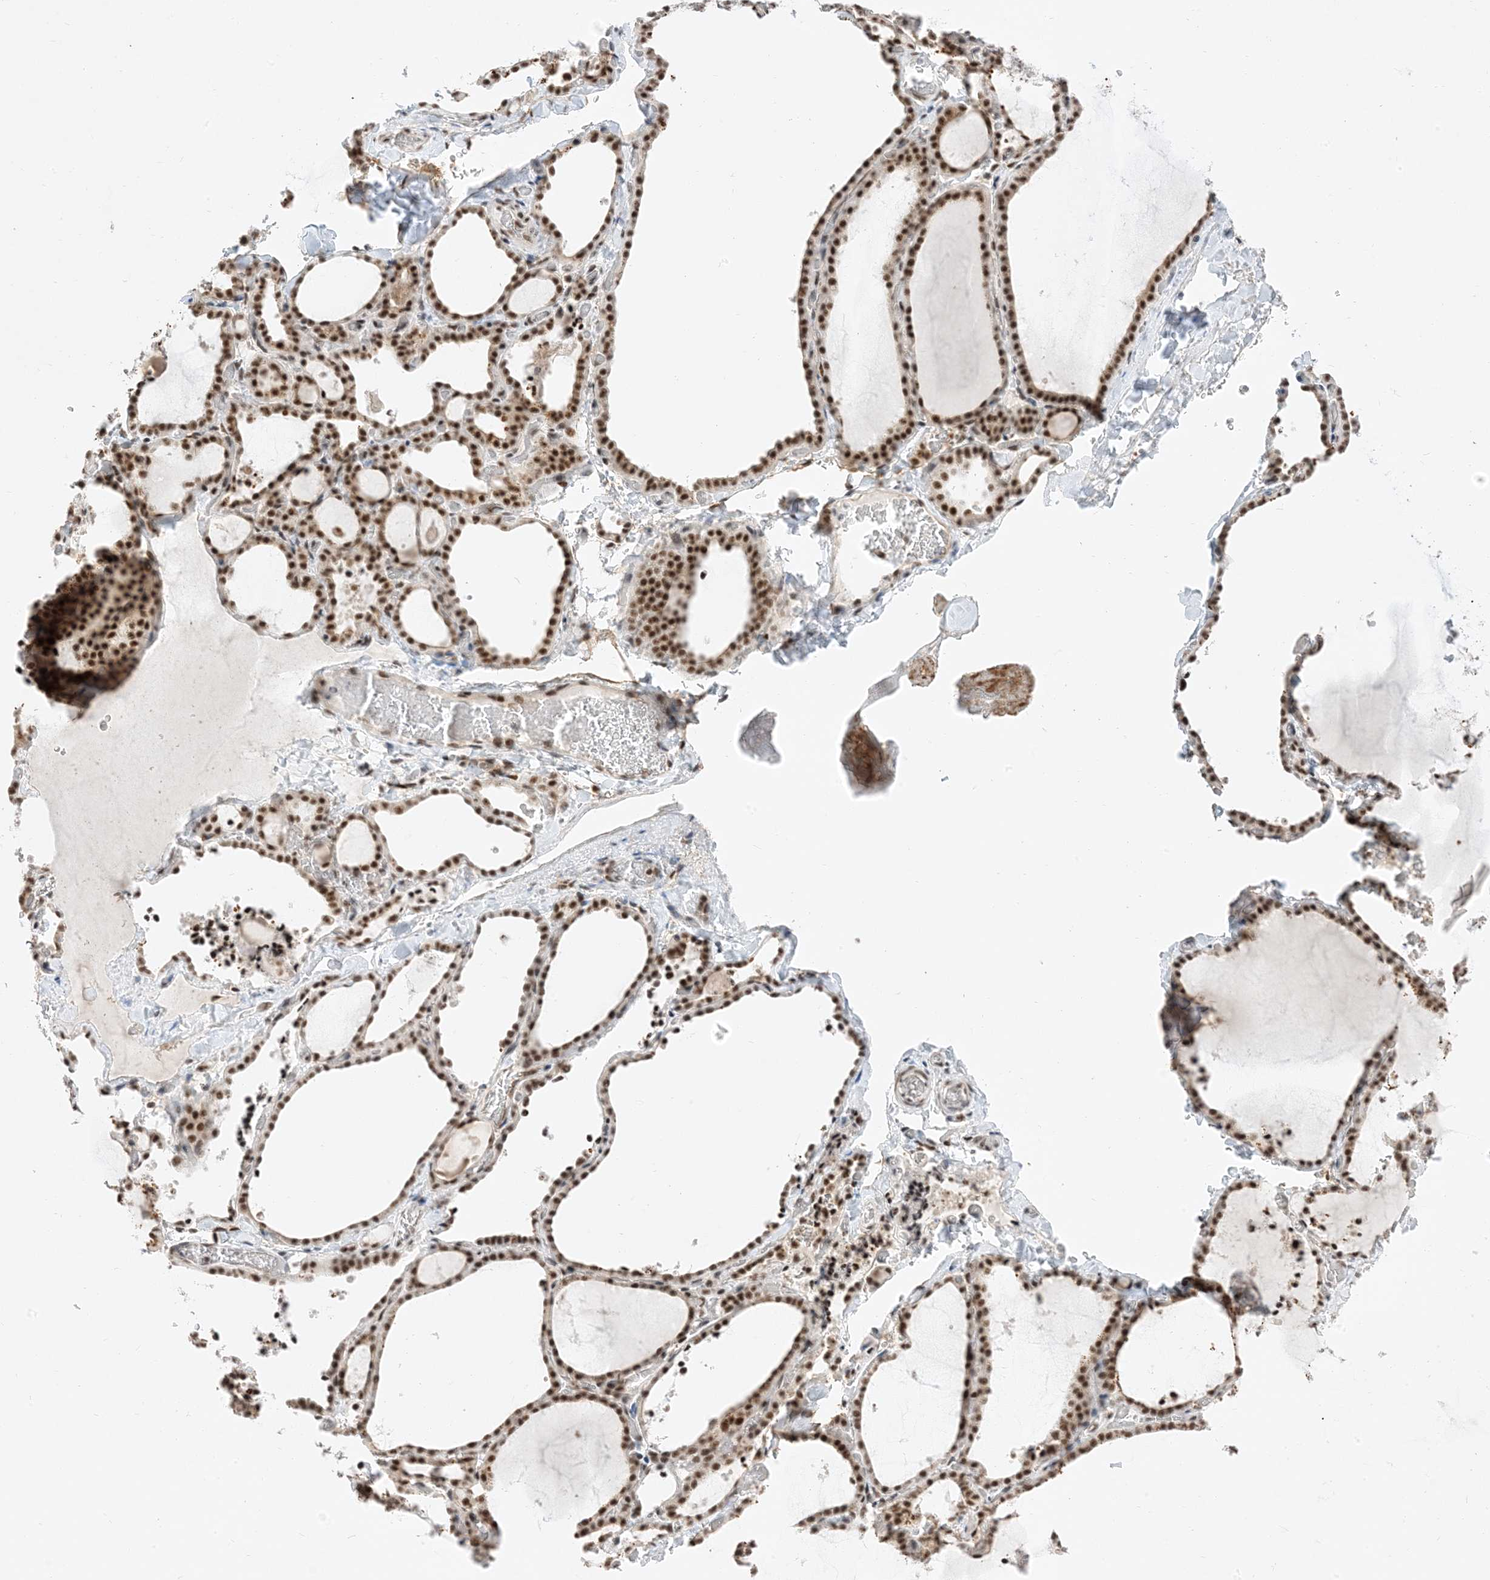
{"staining": {"intensity": "strong", "quantity": ">75%", "location": "nuclear"}, "tissue": "thyroid gland", "cell_type": "Glandular cells", "image_type": "normal", "snomed": [{"axis": "morphology", "description": "Normal tissue, NOS"}, {"axis": "topography", "description": "Thyroid gland"}], "caption": "Human thyroid gland stained with a brown dye shows strong nuclear positive expression in about >75% of glandular cells.", "gene": "SF3A3", "patient": {"sex": "female", "age": 22}}